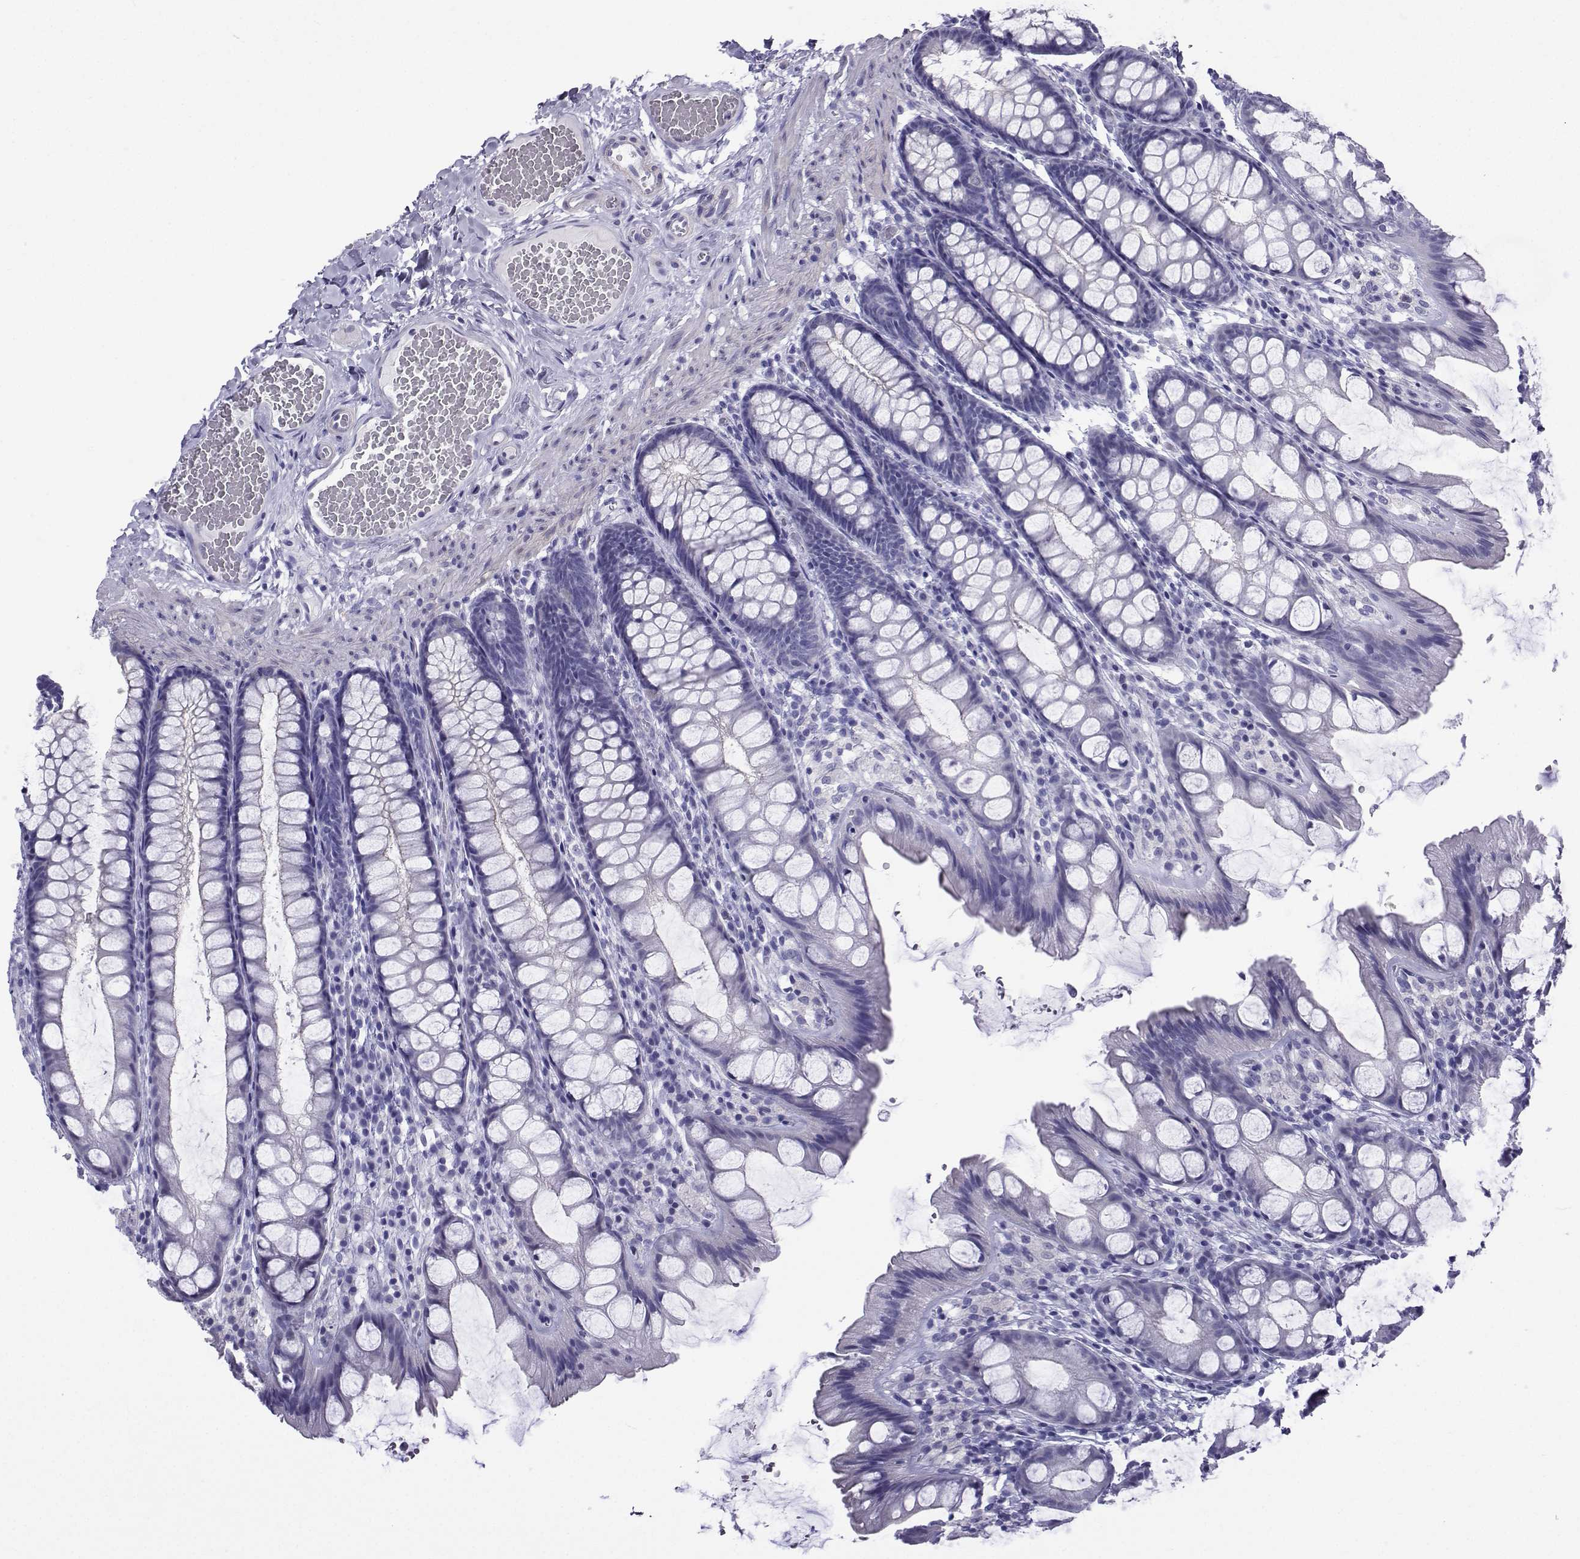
{"staining": {"intensity": "negative", "quantity": "none", "location": "none"}, "tissue": "colon", "cell_type": "Endothelial cells", "image_type": "normal", "snomed": [{"axis": "morphology", "description": "Normal tissue, NOS"}, {"axis": "topography", "description": "Colon"}], "caption": "IHC image of benign colon: colon stained with DAB demonstrates no significant protein staining in endothelial cells. (Stains: DAB immunohistochemistry (IHC) with hematoxylin counter stain, Microscopy: brightfield microscopy at high magnification).", "gene": "KIF17", "patient": {"sex": "male", "age": 47}}